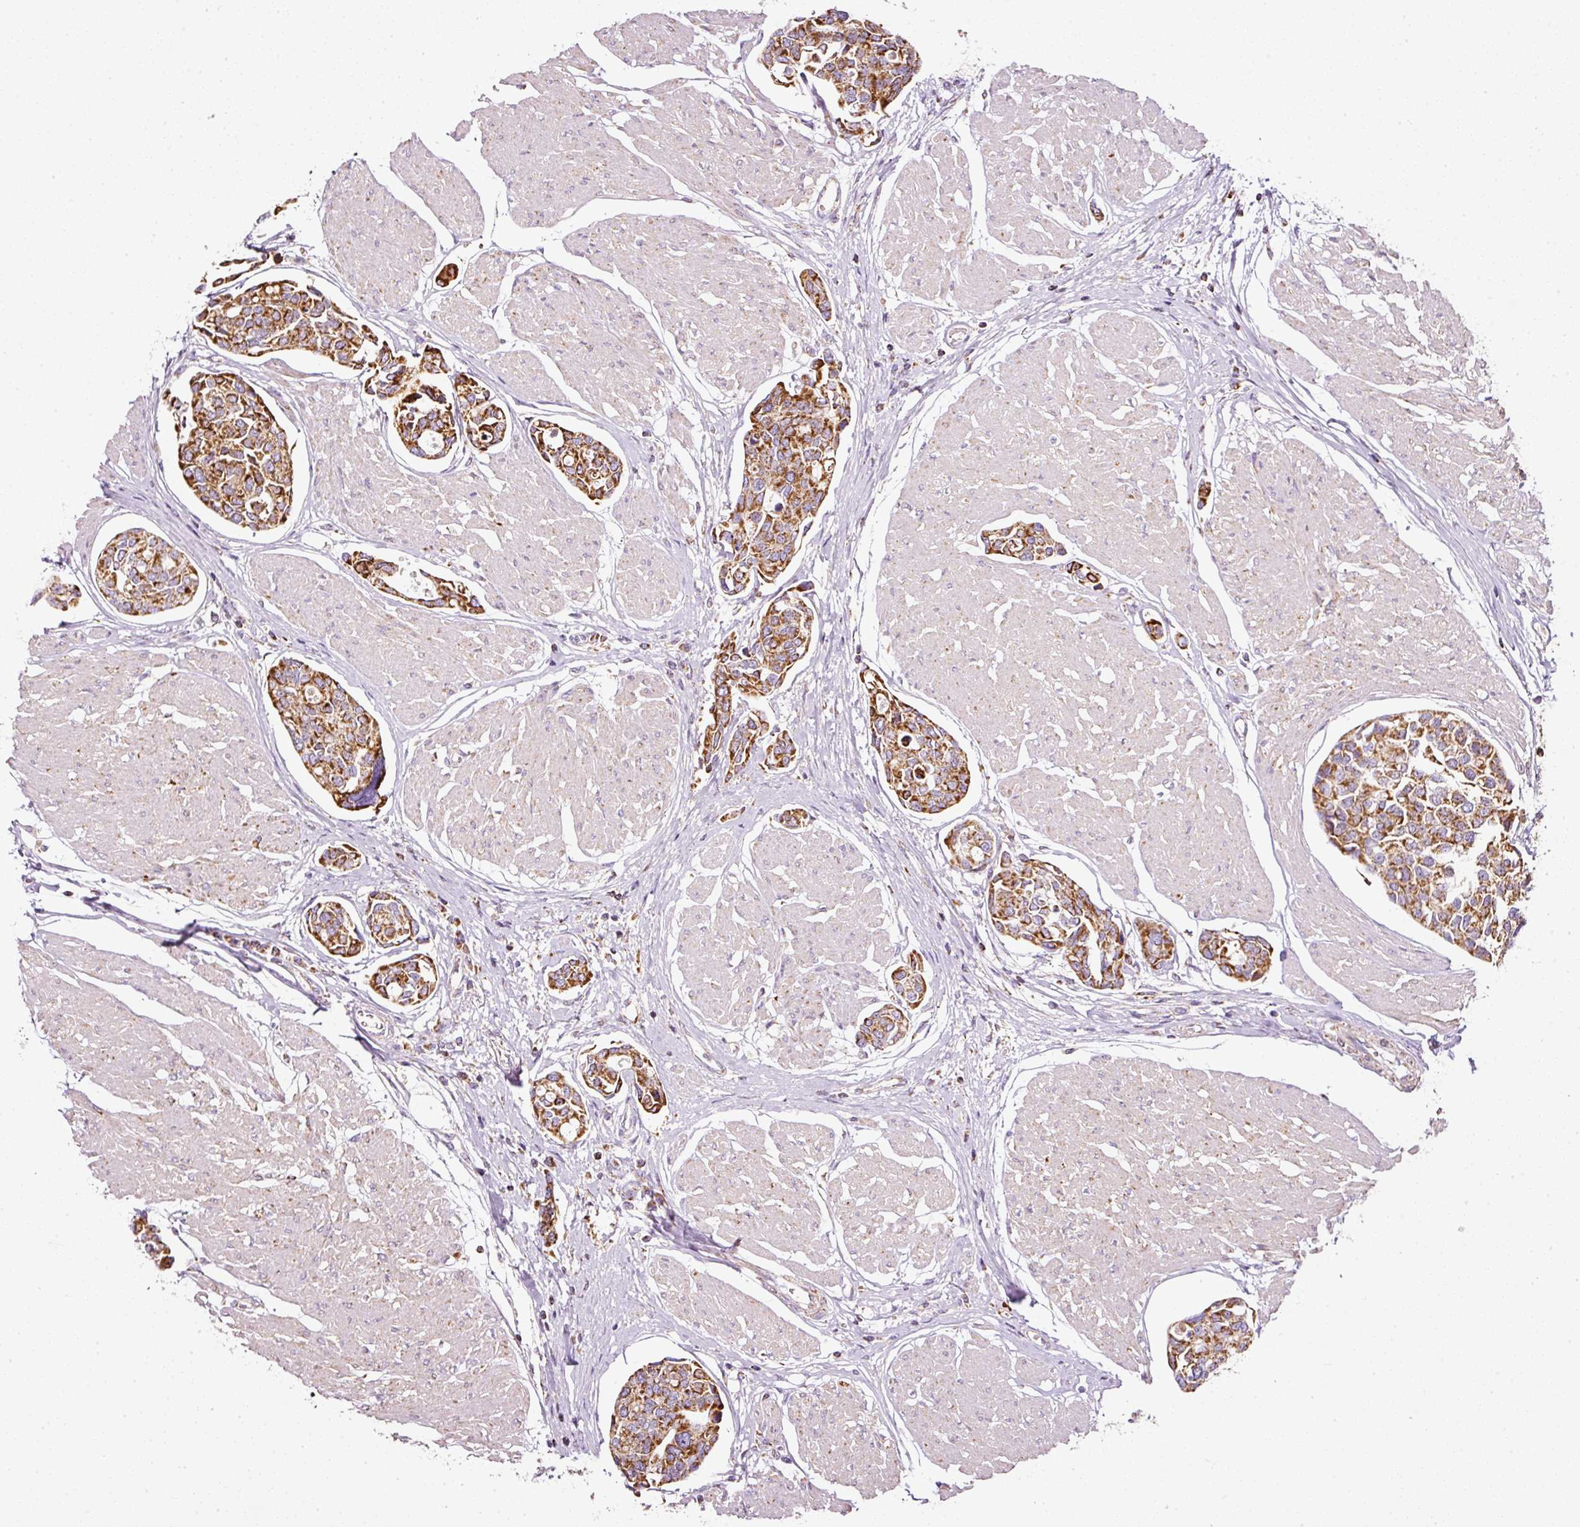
{"staining": {"intensity": "moderate", "quantity": ">75%", "location": "cytoplasmic/membranous"}, "tissue": "urothelial cancer", "cell_type": "Tumor cells", "image_type": "cancer", "snomed": [{"axis": "morphology", "description": "Urothelial carcinoma, High grade"}, {"axis": "topography", "description": "Urinary bladder"}], "caption": "Protein analysis of urothelial cancer tissue exhibits moderate cytoplasmic/membranous expression in about >75% of tumor cells. (DAB IHC with brightfield microscopy, high magnification).", "gene": "SDHA", "patient": {"sex": "male", "age": 78}}